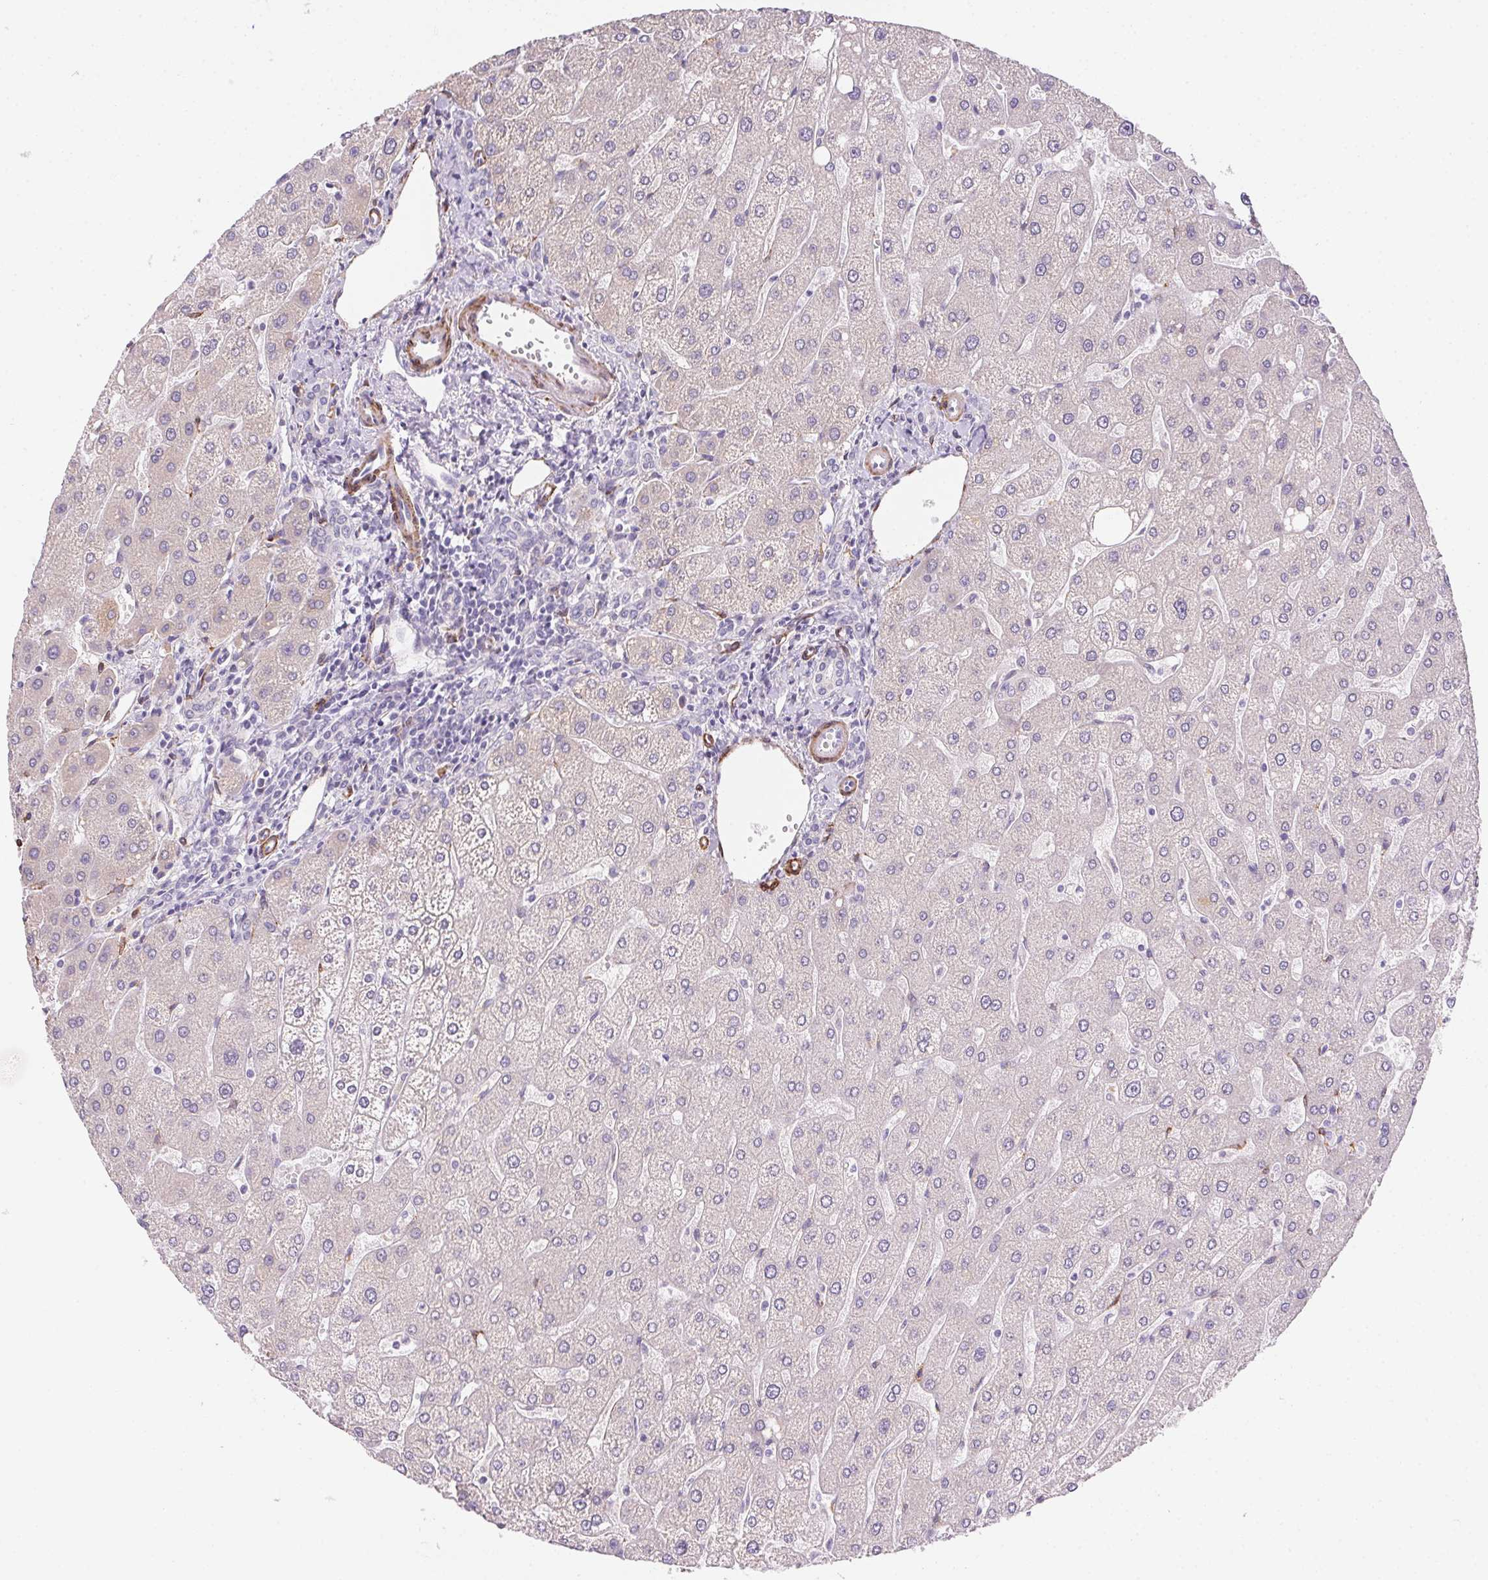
{"staining": {"intensity": "negative", "quantity": "none", "location": "none"}, "tissue": "liver", "cell_type": "Cholangiocytes", "image_type": "normal", "snomed": [{"axis": "morphology", "description": "Normal tissue, NOS"}, {"axis": "topography", "description": "Liver"}], "caption": "DAB (3,3'-diaminobenzidine) immunohistochemical staining of unremarkable human liver displays no significant staining in cholangiocytes. (Immunohistochemistry, brightfield microscopy, high magnification).", "gene": "HRC", "patient": {"sex": "male", "age": 67}}